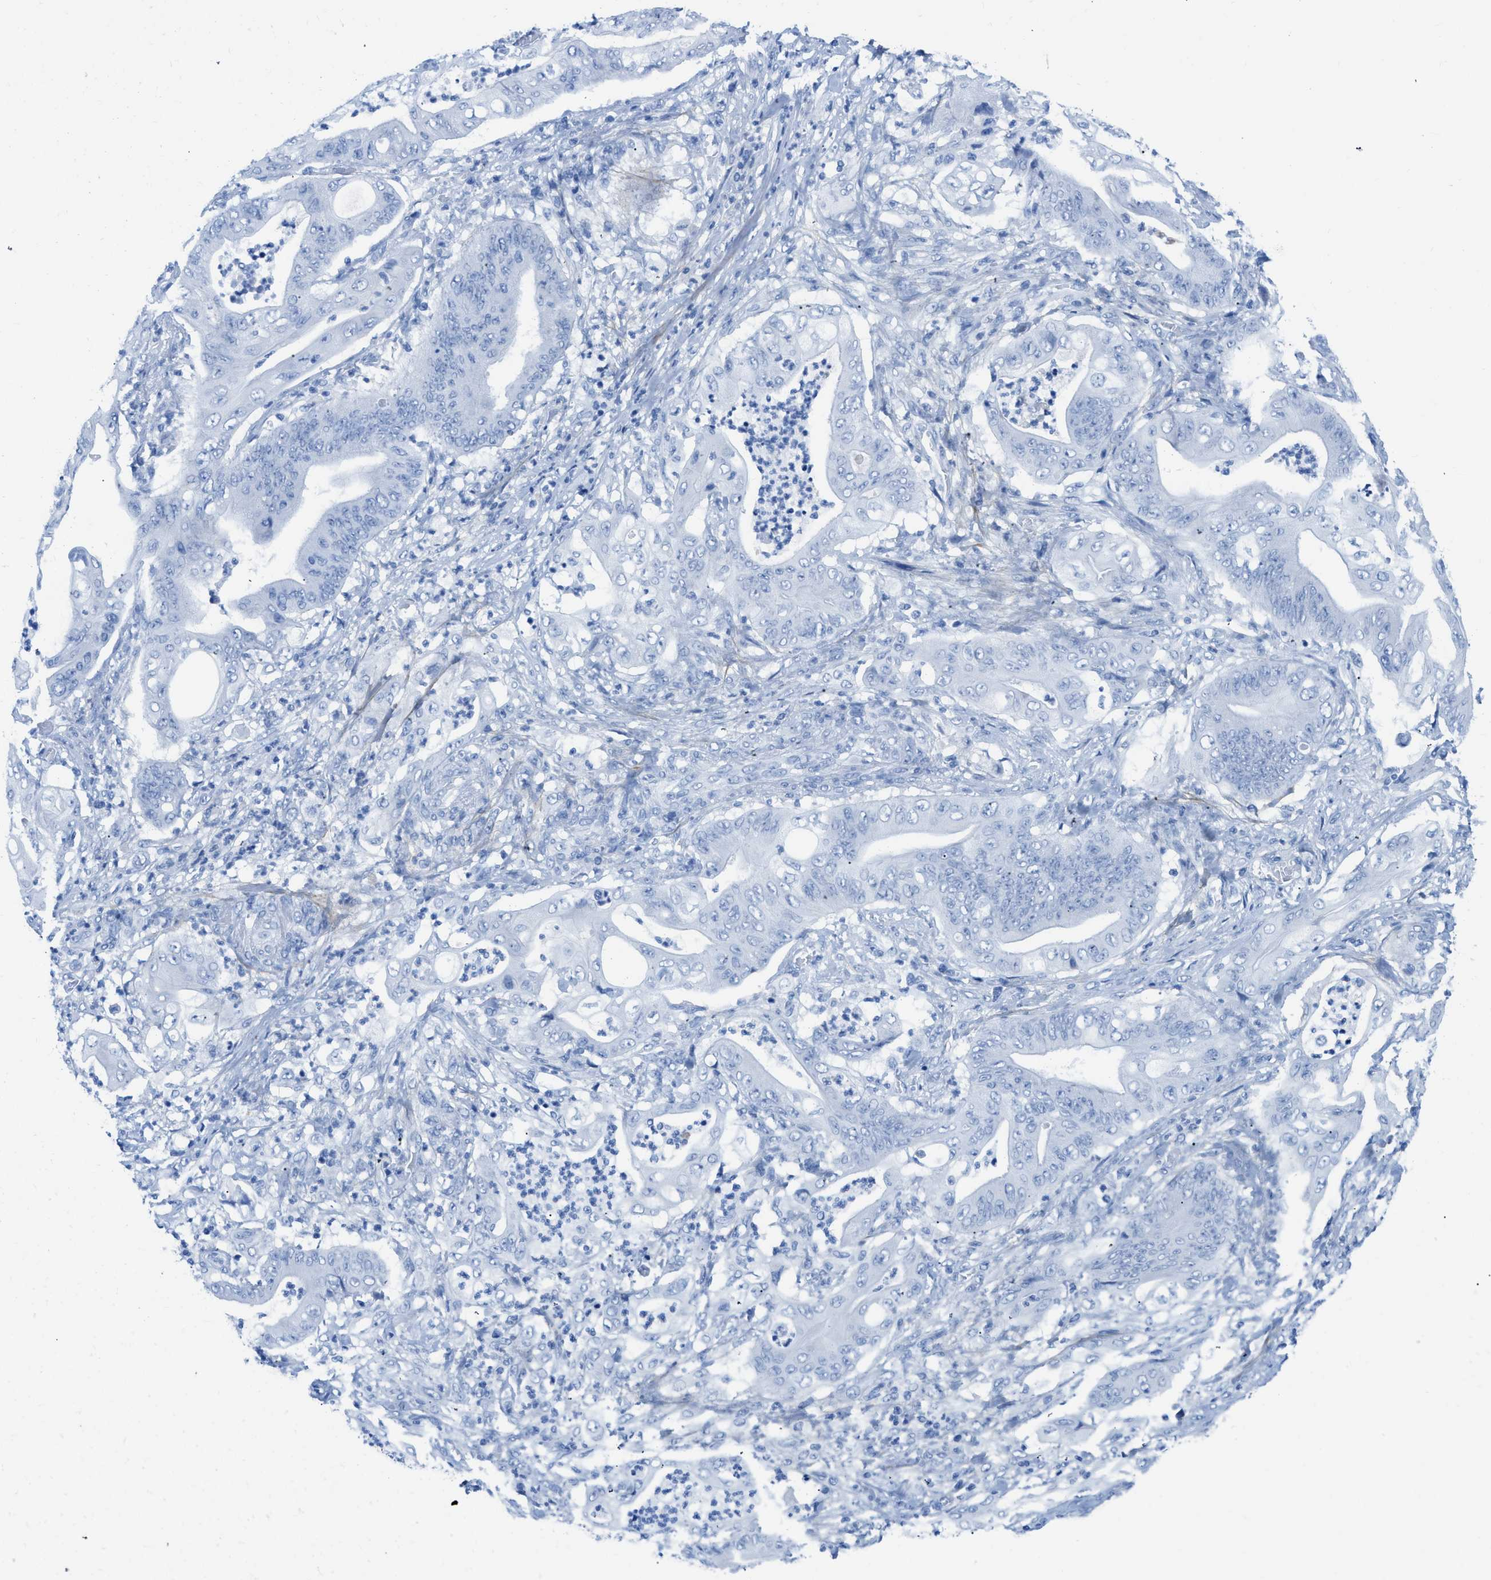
{"staining": {"intensity": "negative", "quantity": "none", "location": "none"}, "tissue": "stomach cancer", "cell_type": "Tumor cells", "image_type": "cancer", "snomed": [{"axis": "morphology", "description": "Adenocarcinoma, NOS"}, {"axis": "topography", "description": "Stomach"}], "caption": "Tumor cells are negative for protein expression in human stomach cancer (adenocarcinoma). Brightfield microscopy of immunohistochemistry (IHC) stained with DAB (brown) and hematoxylin (blue), captured at high magnification.", "gene": "COL3A1", "patient": {"sex": "female", "age": 73}}